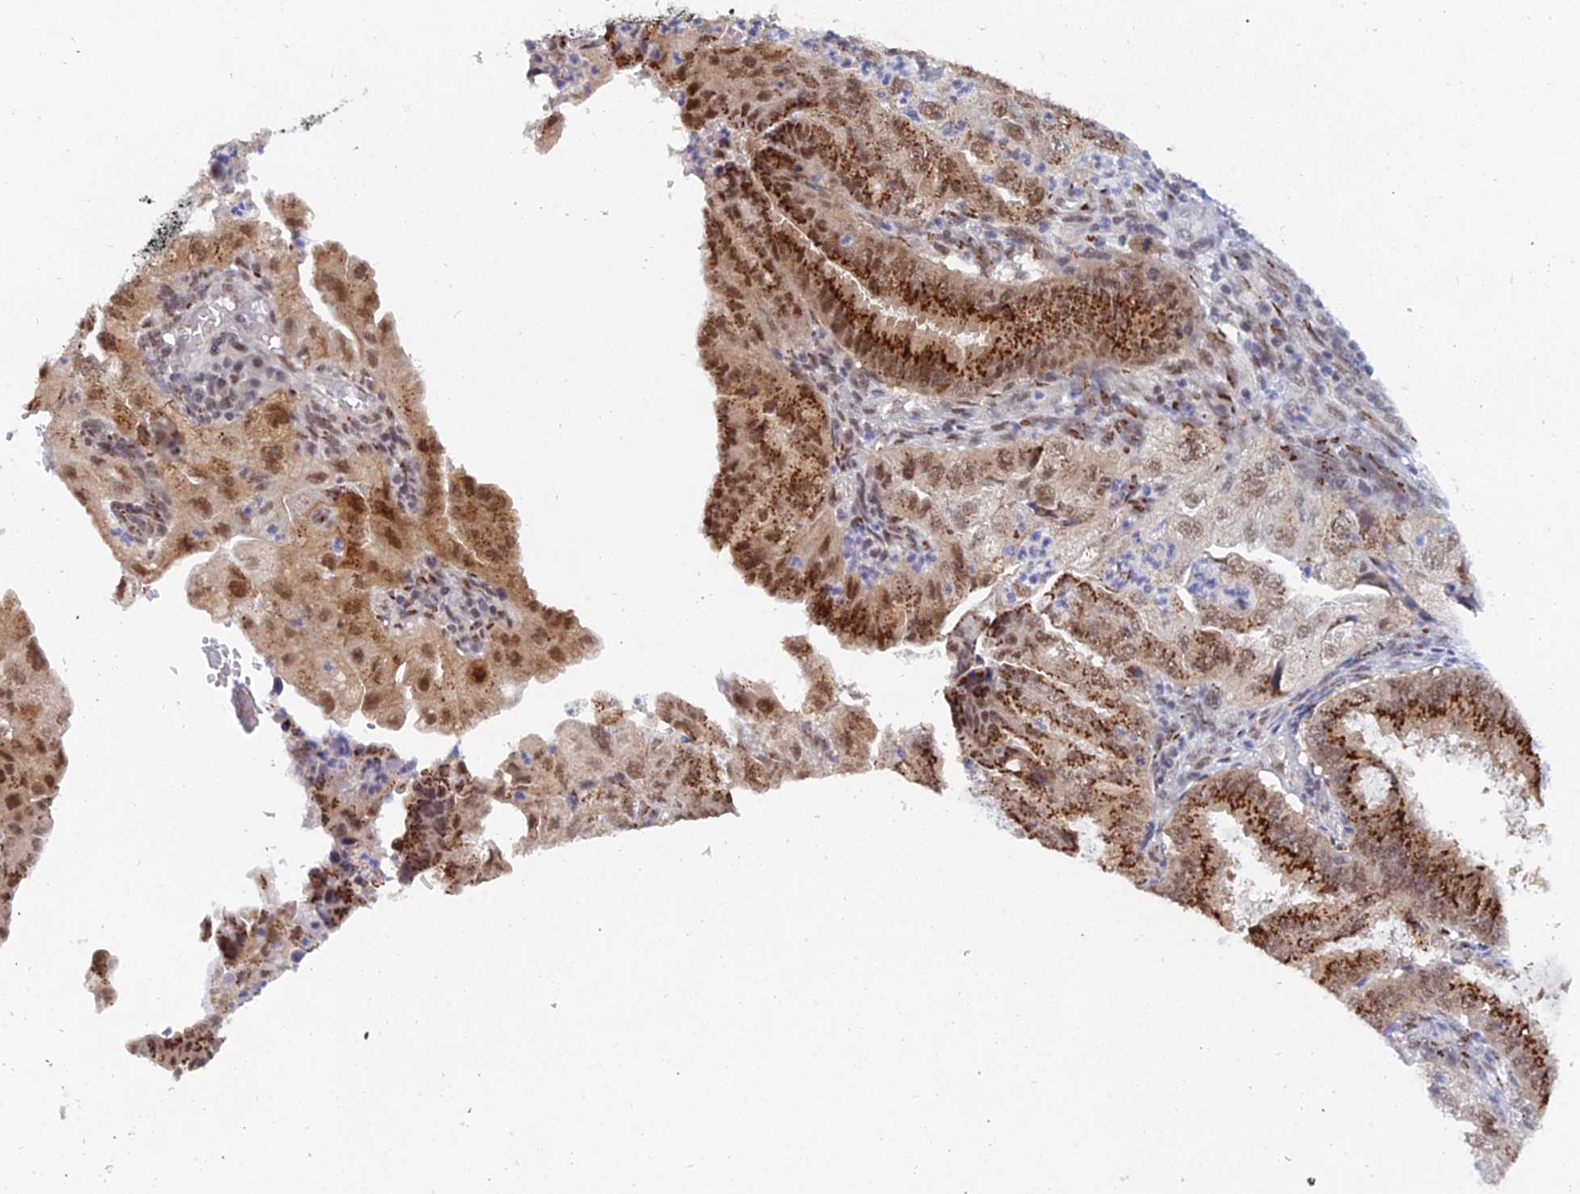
{"staining": {"intensity": "strong", "quantity": ">75%", "location": "cytoplasmic/membranous,nuclear"}, "tissue": "endometrial cancer", "cell_type": "Tumor cells", "image_type": "cancer", "snomed": [{"axis": "morphology", "description": "Adenocarcinoma, NOS"}, {"axis": "topography", "description": "Endometrium"}], "caption": "Tumor cells exhibit high levels of strong cytoplasmic/membranous and nuclear expression in approximately >75% of cells in adenocarcinoma (endometrial).", "gene": "THOC3", "patient": {"sex": "female", "age": 51}}